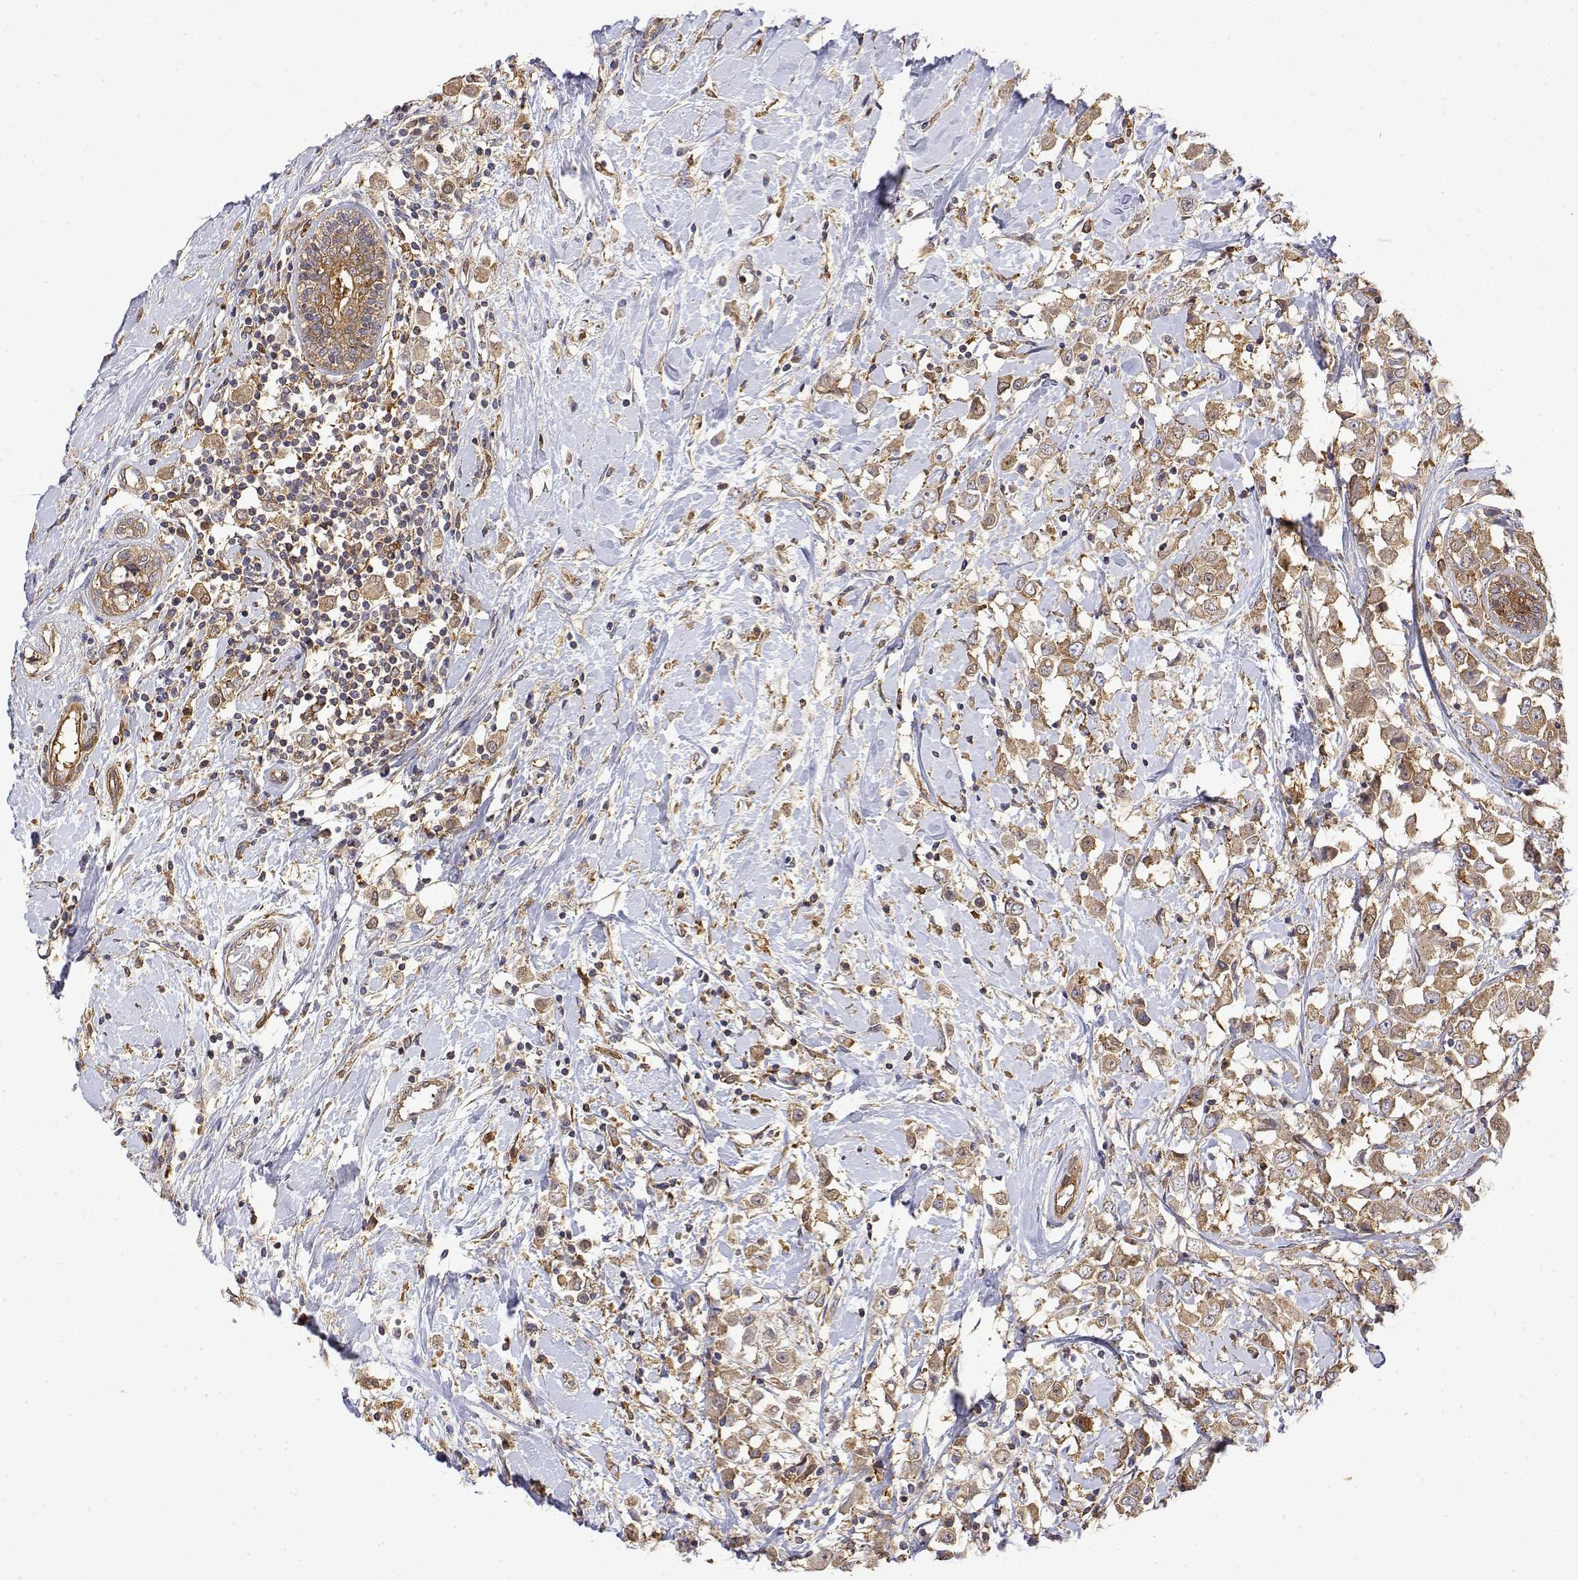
{"staining": {"intensity": "weak", "quantity": ">75%", "location": "cytoplasmic/membranous"}, "tissue": "breast cancer", "cell_type": "Tumor cells", "image_type": "cancer", "snomed": [{"axis": "morphology", "description": "Duct carcinoma"}, {"axis": "topography", "description": "Breast"}], "caption": "Immunohistochemistry (DAB) staining of breast cancer (invasive ductal carcinoma) reveals weak cytoplasmic/membranous protein positivity in about >75% of tumor cells. (DAB (3,3'-diaminobenzidine) = brown stain, brightfield microscopy at high magnification).", "gene": "PACSIN2", "patient": {"sex": "female", "age": 61}}